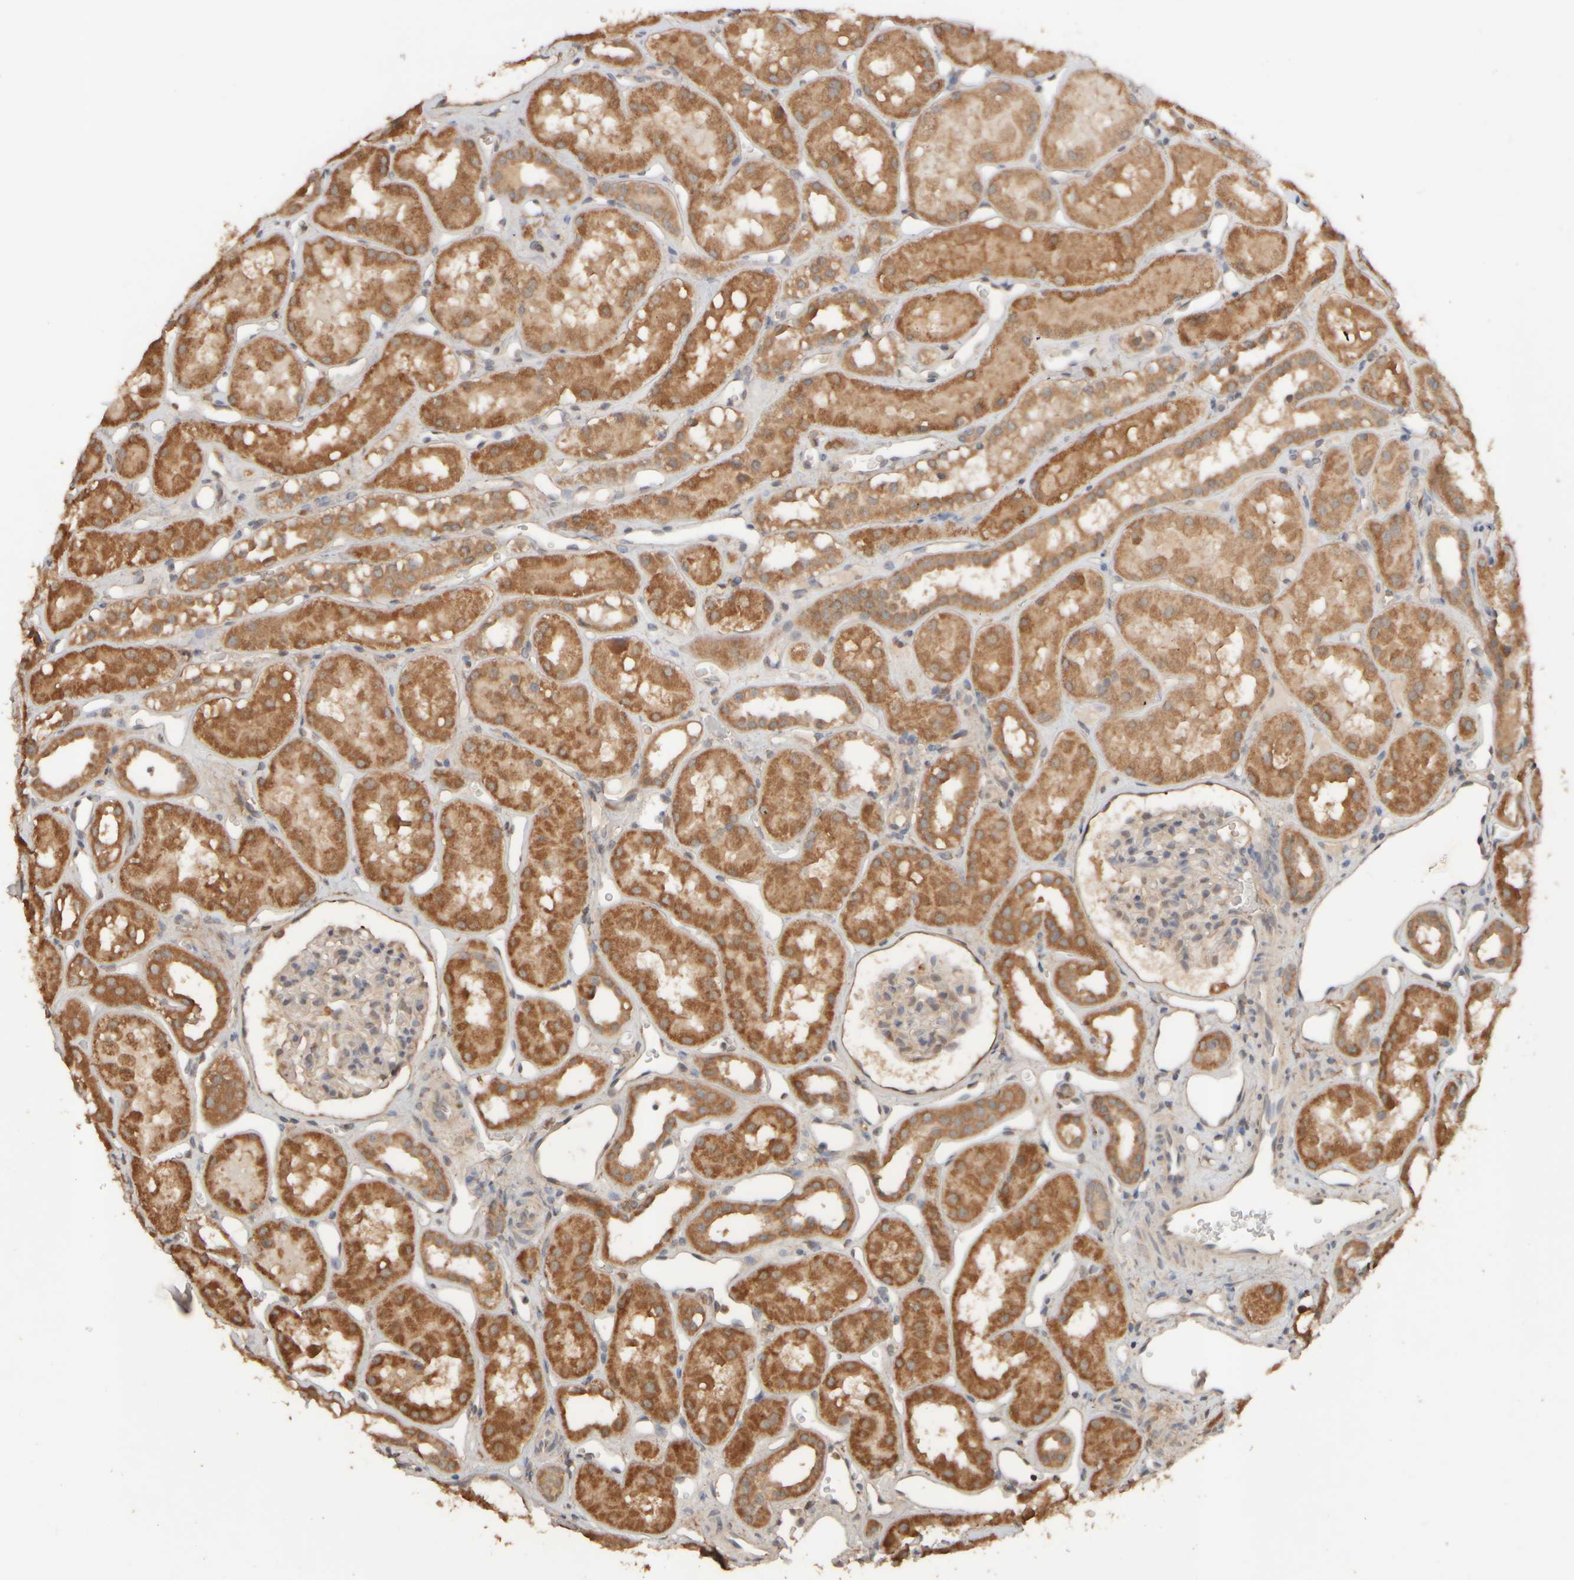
{"staining": {"intensity": "weak", "quantity": "<25%", "location": "cytoplasmic/membranous"}, "tissue": "kidney", "cell_type": "Cells in glomeruli", "image_type": "normal", "snomed": [{"axis": "morphology", "description": "Normal tissue, NOS"}, {"axis": "topography", "description": "Kidney"}], "caption": "This image is of benign kidney stained with immunohistochemistry (IHC) to label a protein in brown with the nuclei are counter-stained blue. There is no positivity in cells in glomeruli.", "gene": "EIF2B3", "patient": {"sex": "male", "age": 16}}